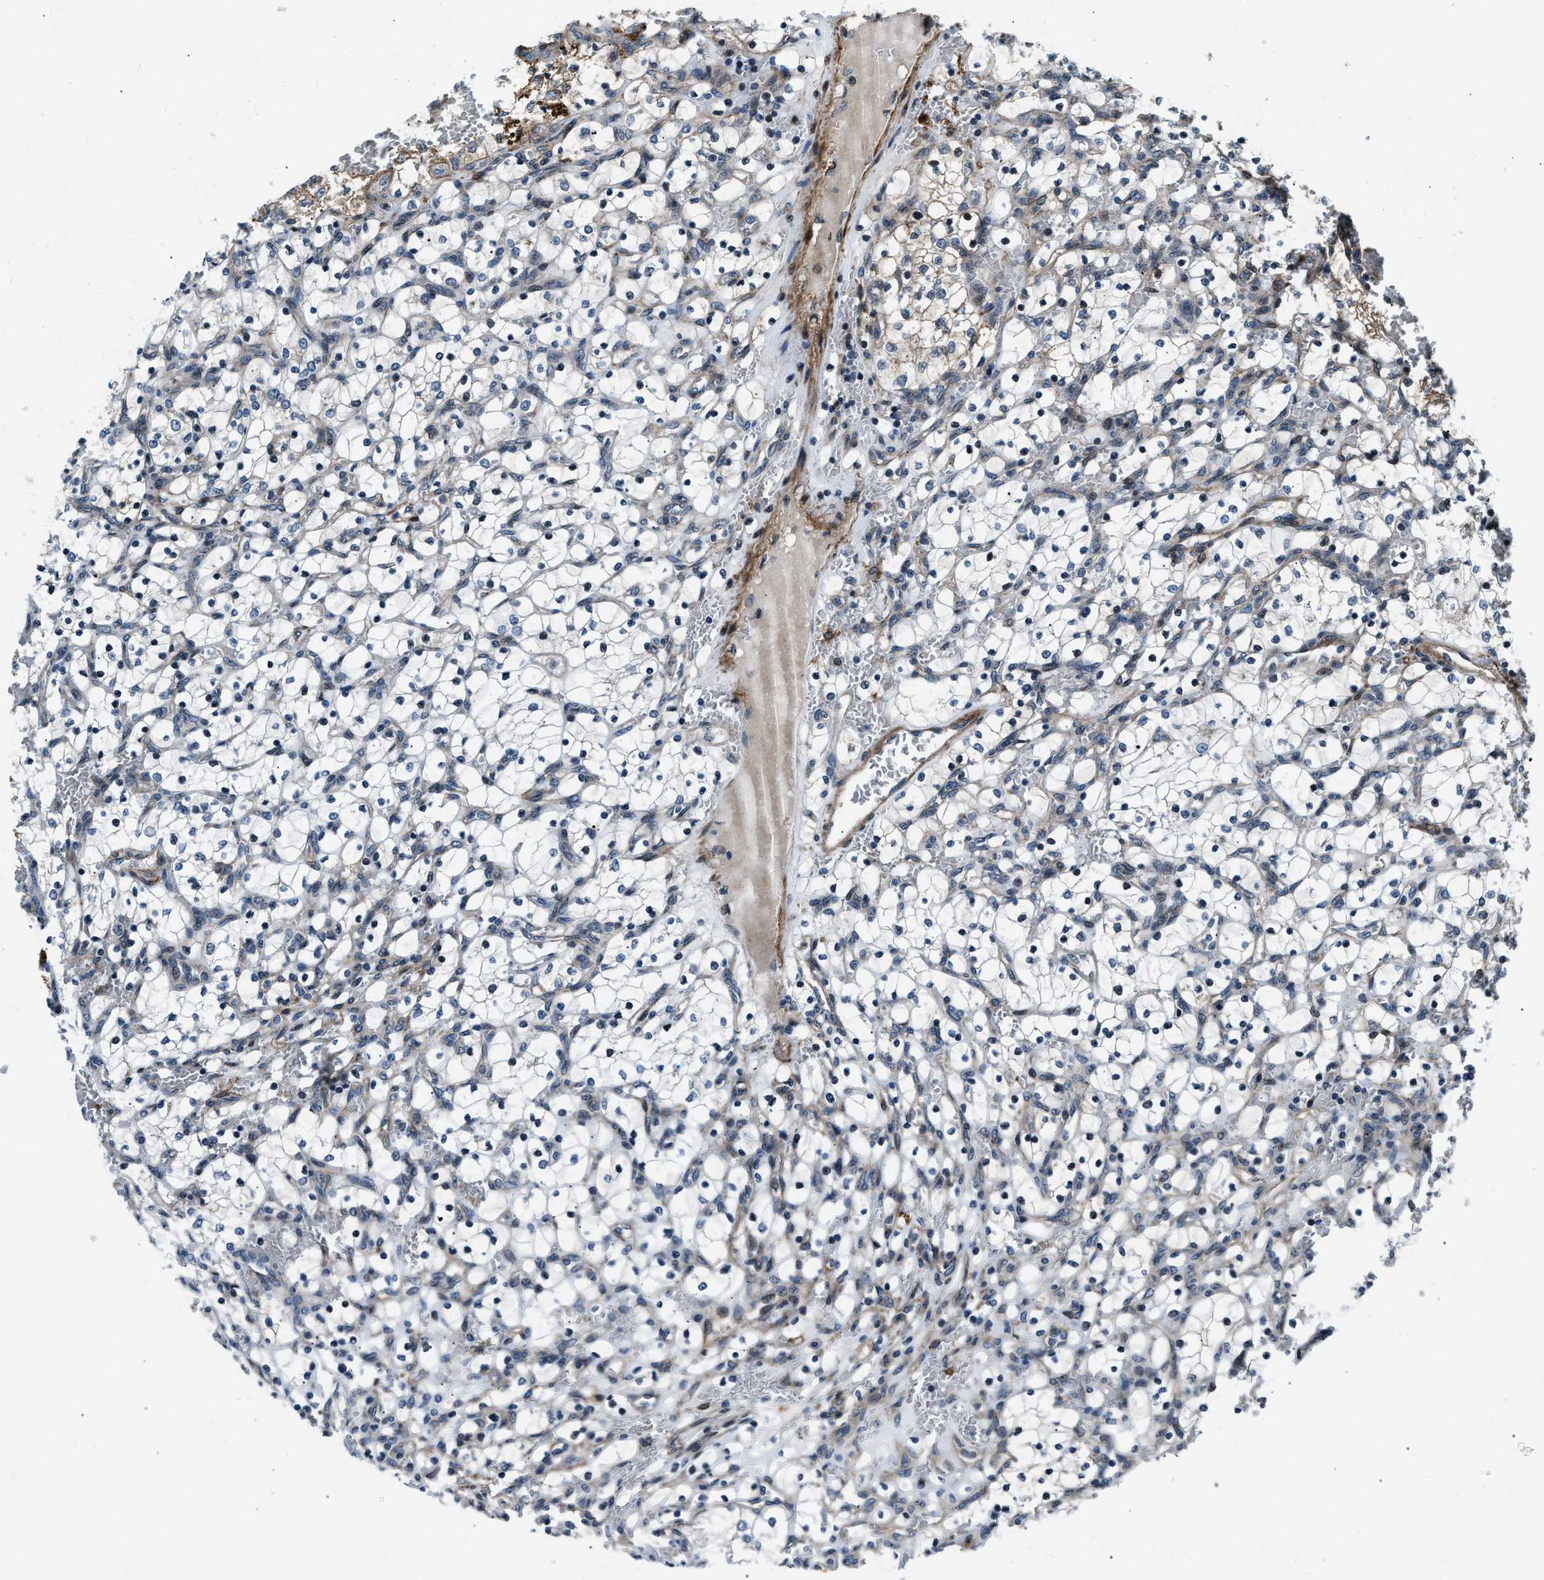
{"staining": {"intensity": "negative", "quantity": "none", "location": "none"}, "tissue": "renal cancer", "cell_type": "Tumor cells", "image_type": "cancer", "snomed": [{"axis": "morphology", "description": "Adenocarcinoma, NOS"}, {"axis": "topography", "description": "Kidney"}], "caption": "DAB immunohistochemical staining of renal cancer exhibits no significant expression in tumor cells.", "gene": "DYNC2I1", "patient": {"sex": "female", "age": 69}}